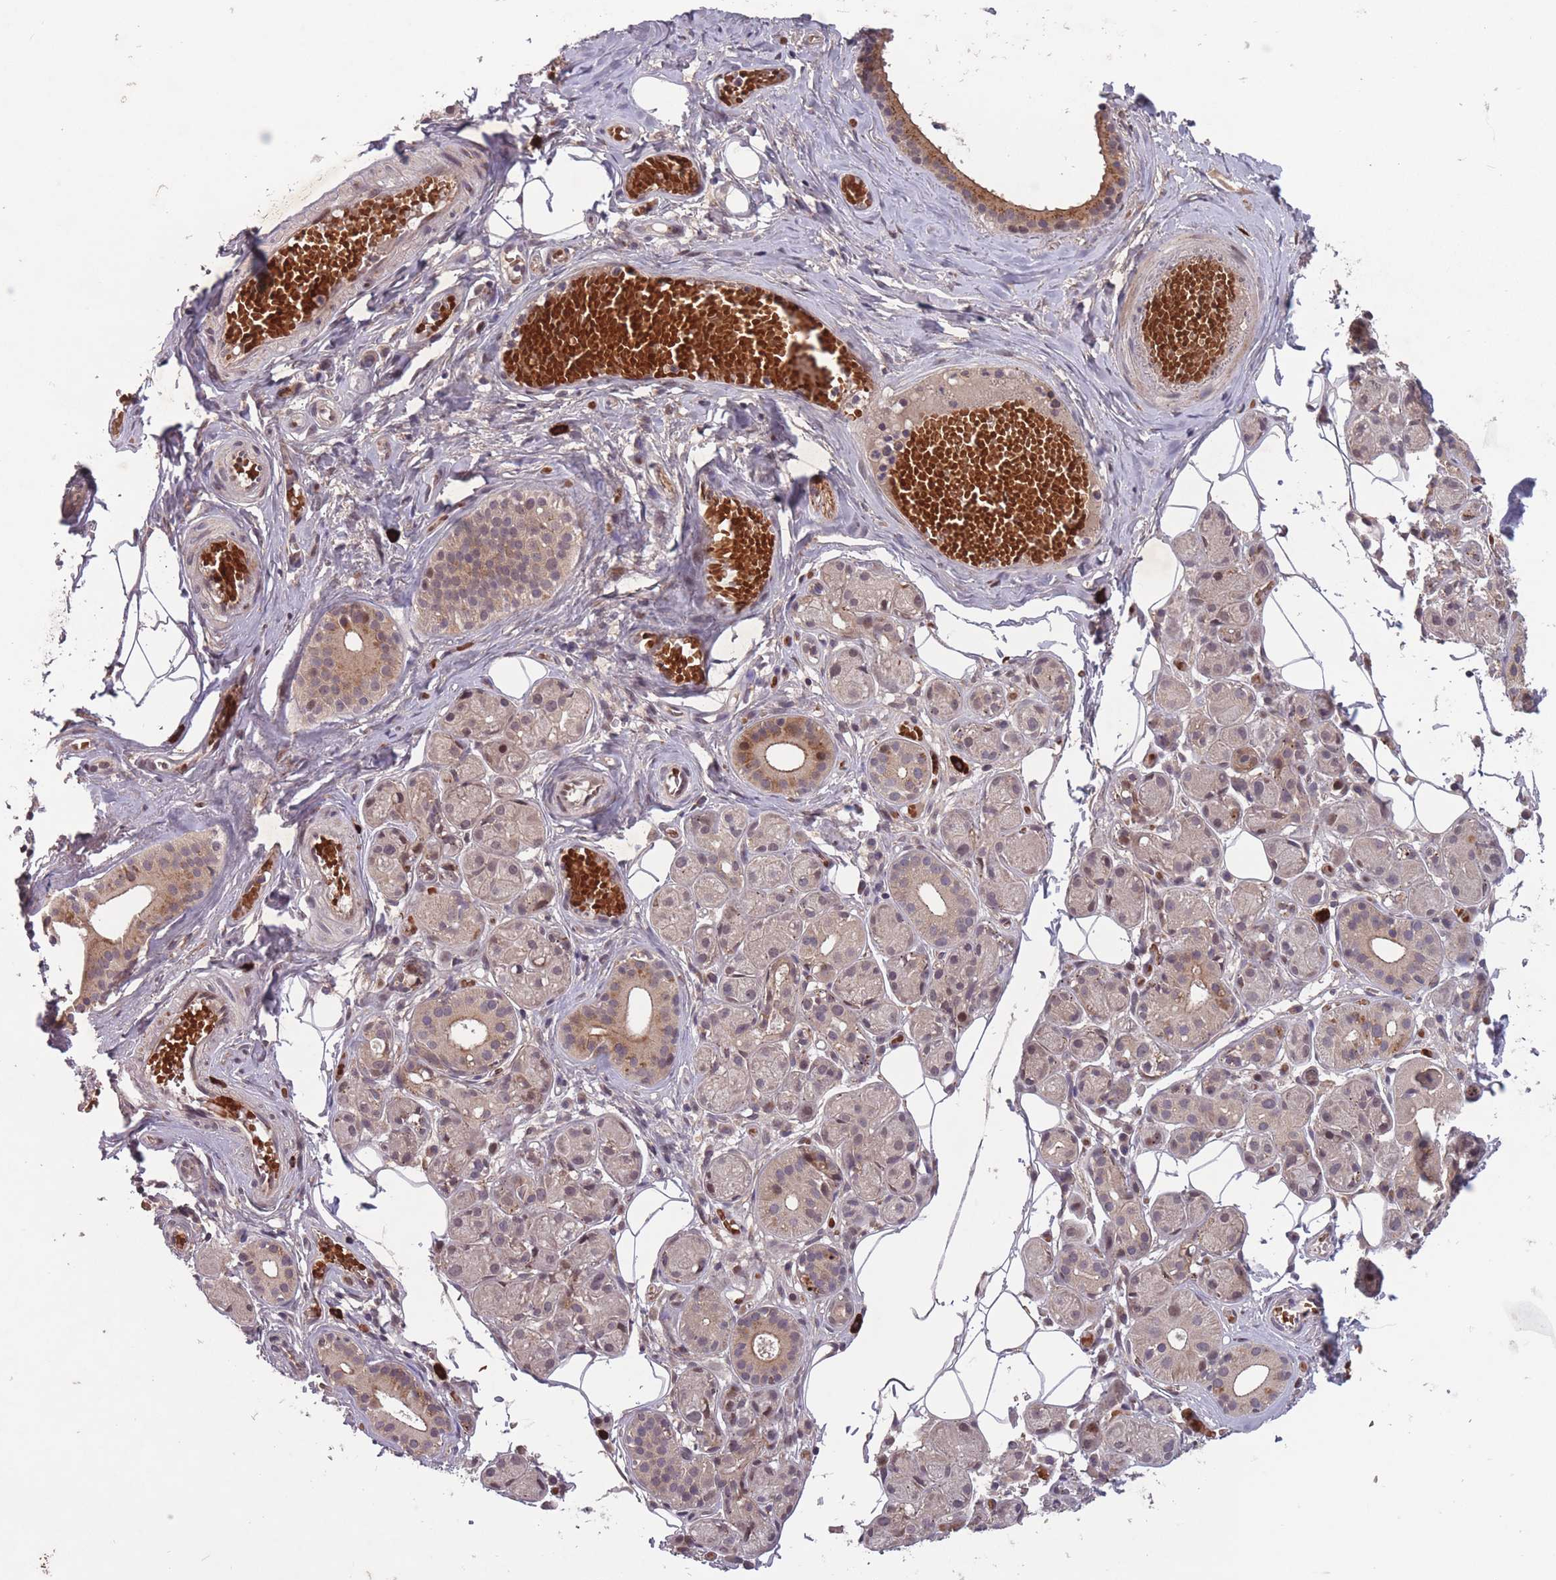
{"staining": {"intensity": "moderate", "quantity": "25%-75%", "location": "cytoplasmic/membranous"}, "tissue": "salivary gland", "cell_type": "Glandular cells", "image_type": "normal", "snomed": [{"axis": "morphology", "description": "Normal tissue, NOS"}, {"axis": "topography", "description": "Salivary gland"}], "caption": "Immunohistochemical staining of unremarkable human salivary gland reveals moderate cytoplasmic/membranous protein staining in approximately 25%-75% of glandular cells. Nuclei are stained in blue.", "gene": "SECTM1", "patient": {"sex": "male", "age": 82}}